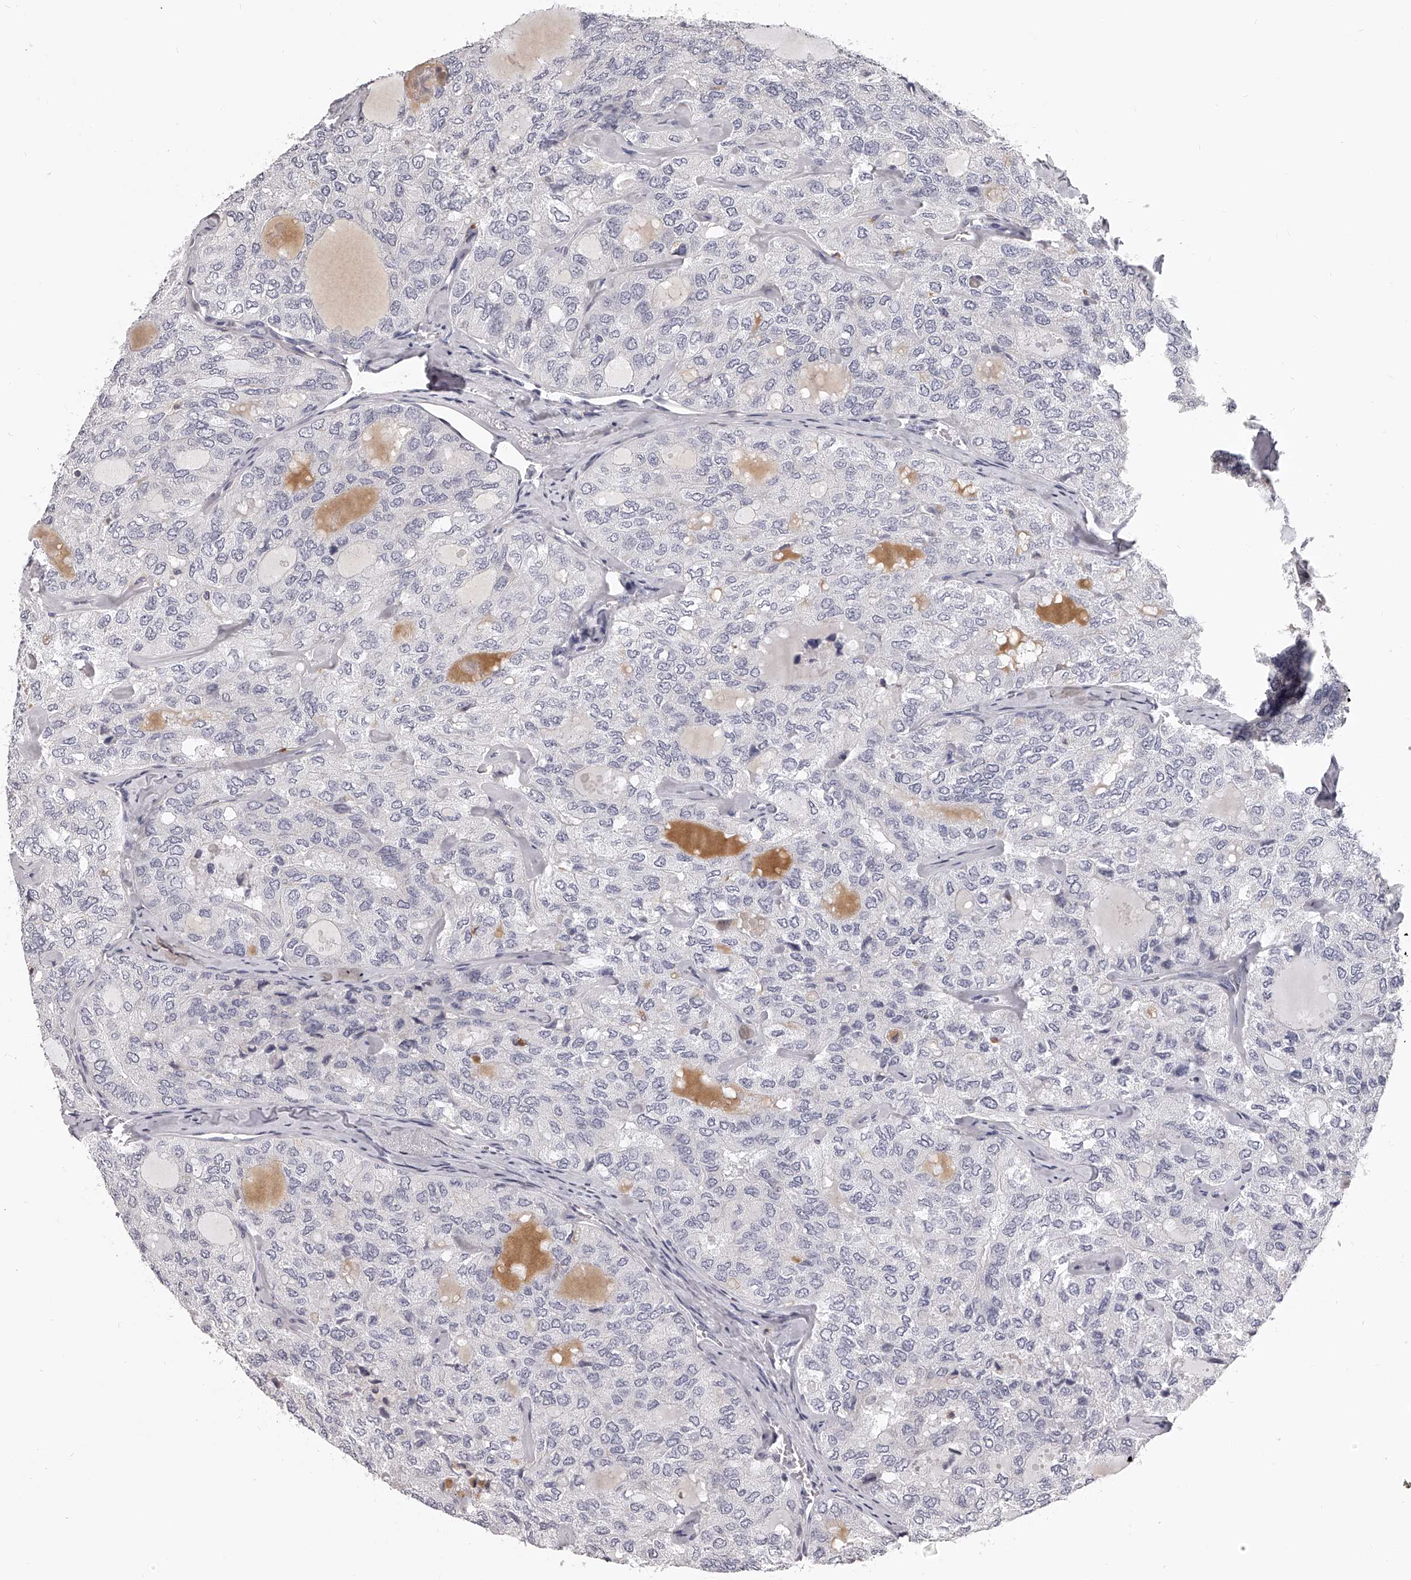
{"staining": {"intensity": "negative", "quantity": "none", "location": "none"}, "tissue": "thyroid cancer", "cell_type": "Tumor cells", "image_type": "cancer", "snomed": [{"axis": "morphology", "description": "Follicular adenoma carcinoma, NOS"}, {"axis": "topography", "description": "Thyroid gland"}], "caption": "High power microscopy image of an immunohistochemistry image of thyroid cancer, revealing no significant positivity in tumor cells. The staining is performed using DAB brown chromogen with nuclei counter-stained in using hematoxylin.", "gene": "DMRT1", "patient": {"sex": "male", "age": 75}}